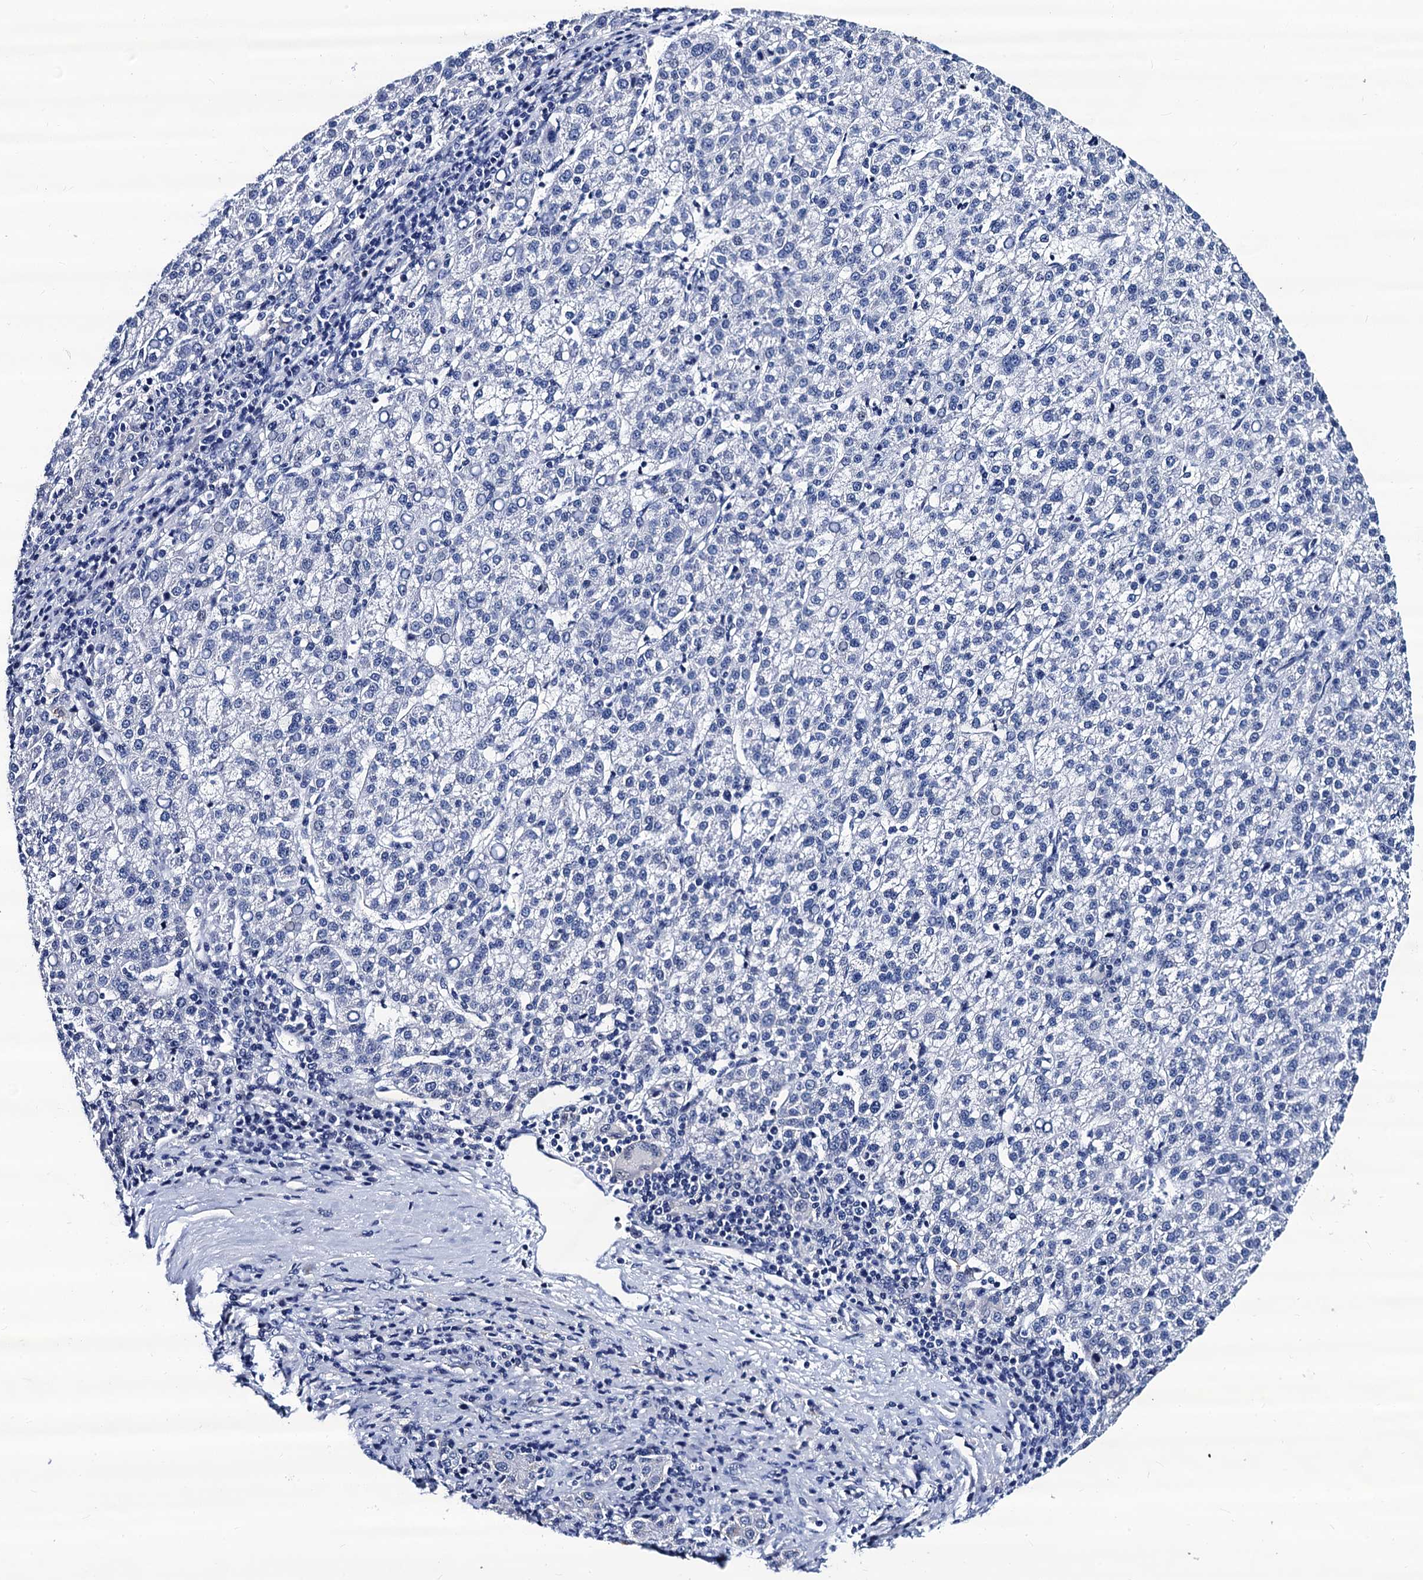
{"staining": {"intensity": "negative", "quantity": "none", "location": "none"}, "tissue": "liver cancer", "cell_type": "Tumor cells", "image_type": "cancer", "snomed": [{"axis": "morphology", "description": "Carcinoma, Hepatocellular, NOS"}, {"axis": "topography", "description": "Liver"}], "caption": "This histopathology image is of hepatocellular carcinoma (liver) stained with IHC to label a protein in brown with the nuclei are counter-stained blue. There is no staining in tumor cells.", "gene": "LRRC30", "patient": {"sex": "female", "age": 58}}